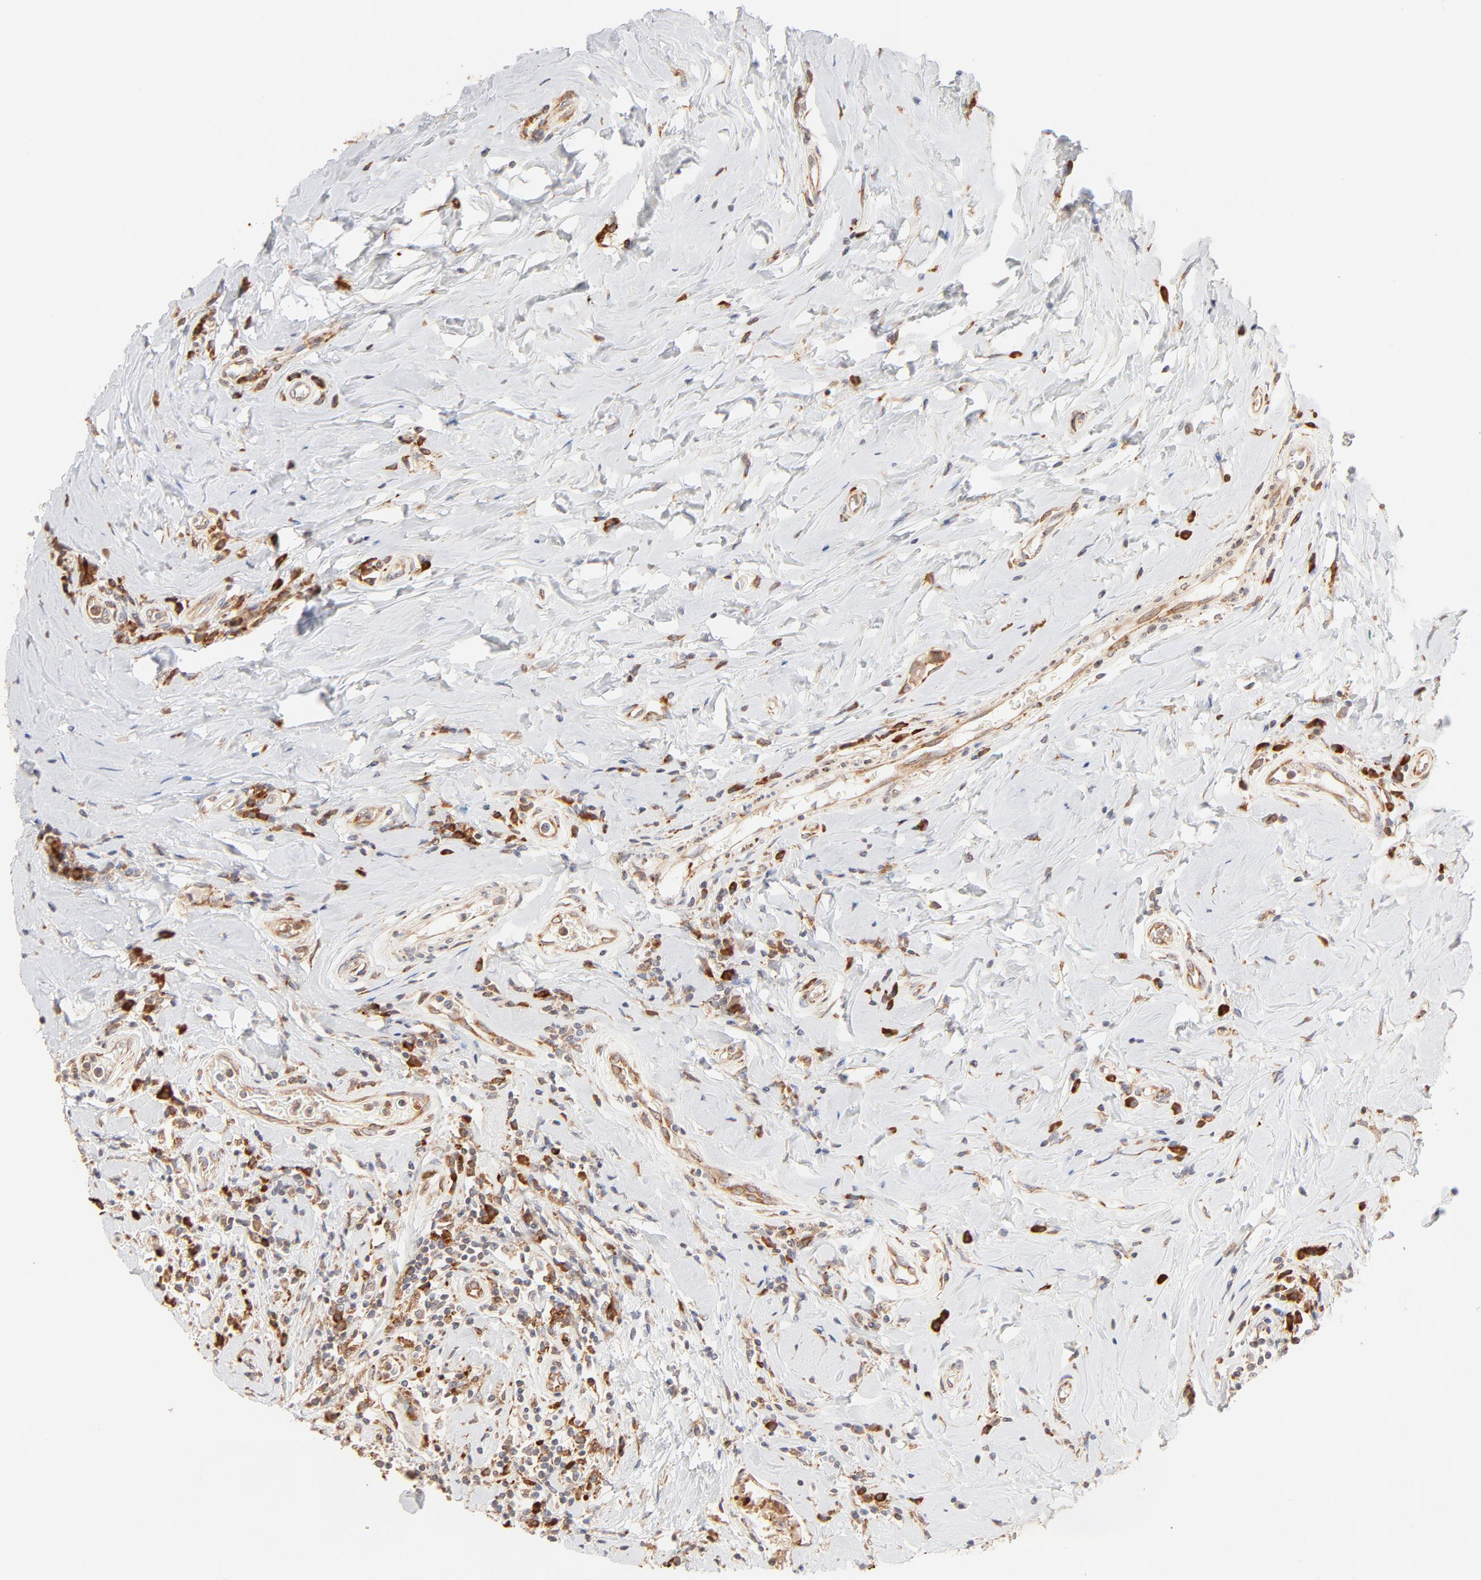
{"staining": {"intensity": "moderate", "quantity": ">75%", "location": "cytoplasmic/membranous"}, "tissue": "breast cancer", "cell_type": "Tumor cells", "image_type": "cancer", "snomed": [{"axis": "morphology", "description": "Duct carcinoma"}, {"axis": "topography", "description": "Breast"}], "caption": "Breast cancer stained with IHC reveals moderate cytoplasmic/membranous expression in about >75% of tumor cells. (DAB = brown stain, brightfield microscopy at high magnification).", "gene": "PARP12", "patient": {"sex": "female", "age": 27}}